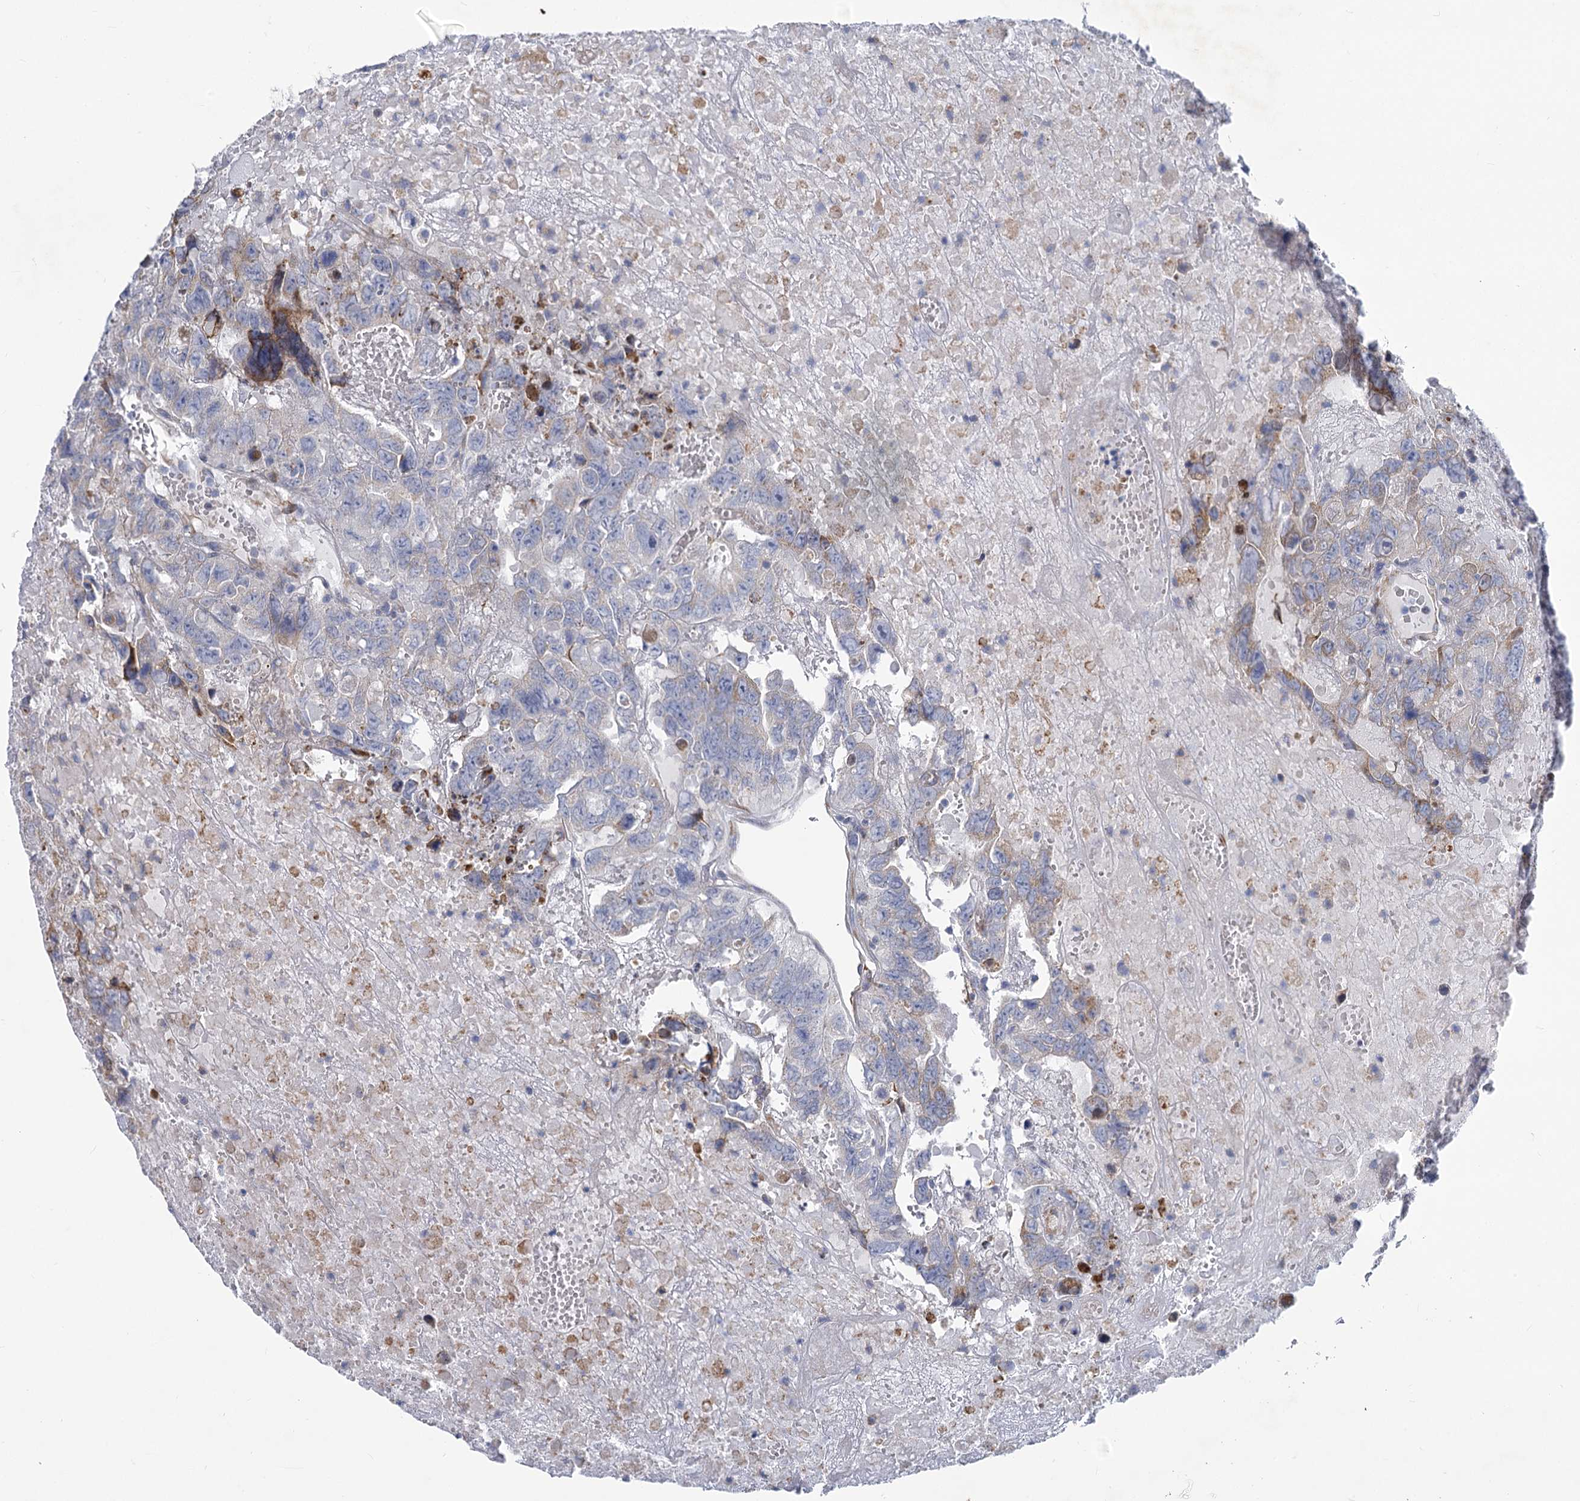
{"staining": {"intensity": "negative", "quantity": "none", "location": "none"}, "tissue": "testis cancer", "cell_type": "Tumor cells", "image_type": "cancer", "snomed": [{"axis": "morphology", "description": "Carcinoma, Embryonal, NOS"}, {"axis": "topography", "description": "Testis"}], "caption": "Tumor cells are negative for protein expression in human testis cancer.", "gene": "PRSS35", "patient": {"sex": "male", "age": 45}}